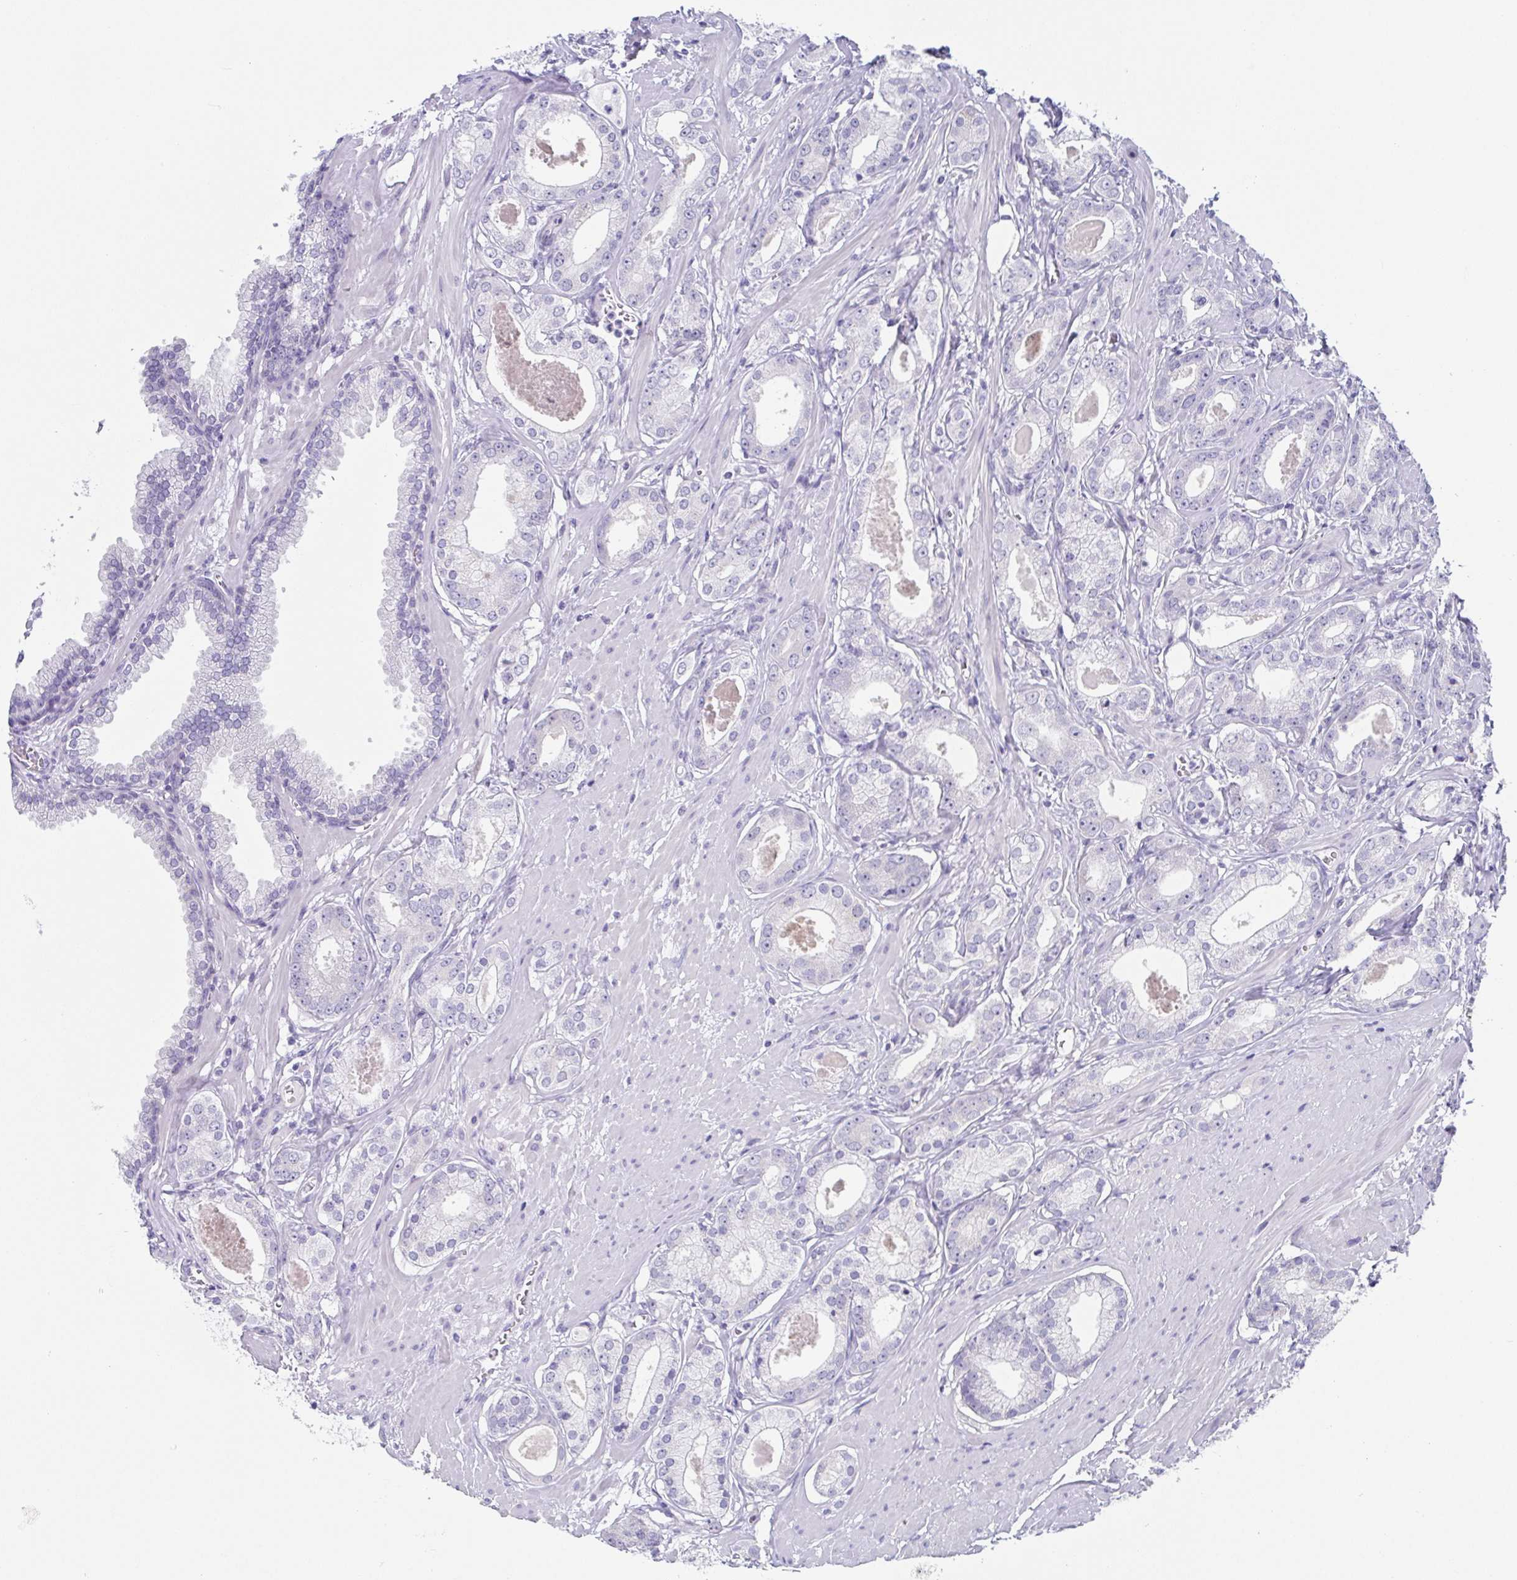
{"staining": {"intensity": "negative", "quantity": "none", "location": "none"}, "tissue": "prostate cancer", "cell_type": "Tumor cells", "image_type": "cancer", "snomed": [{"axis": "morphology", "description": "Adenocarcinoma, NOS"}, {"axis": "morphology", "description": "Adenocarcinoma, Low grade"}, {"axis": "topography", "description": "Prostate"}], "caption": "IHC micrograph of neoplastic tissue: human prostate cancer (adenocarcinoma (low-grade)) stained with DAB exhibits no significant protein positivity in tumor cells. (Stains: DAB immunohistochemistry with hematoxylin counter stain, Microscopy: brightfield microscopy at high magnification).", "gene": "HTR2A", "patient": {"sex": "male", "age": 64}}